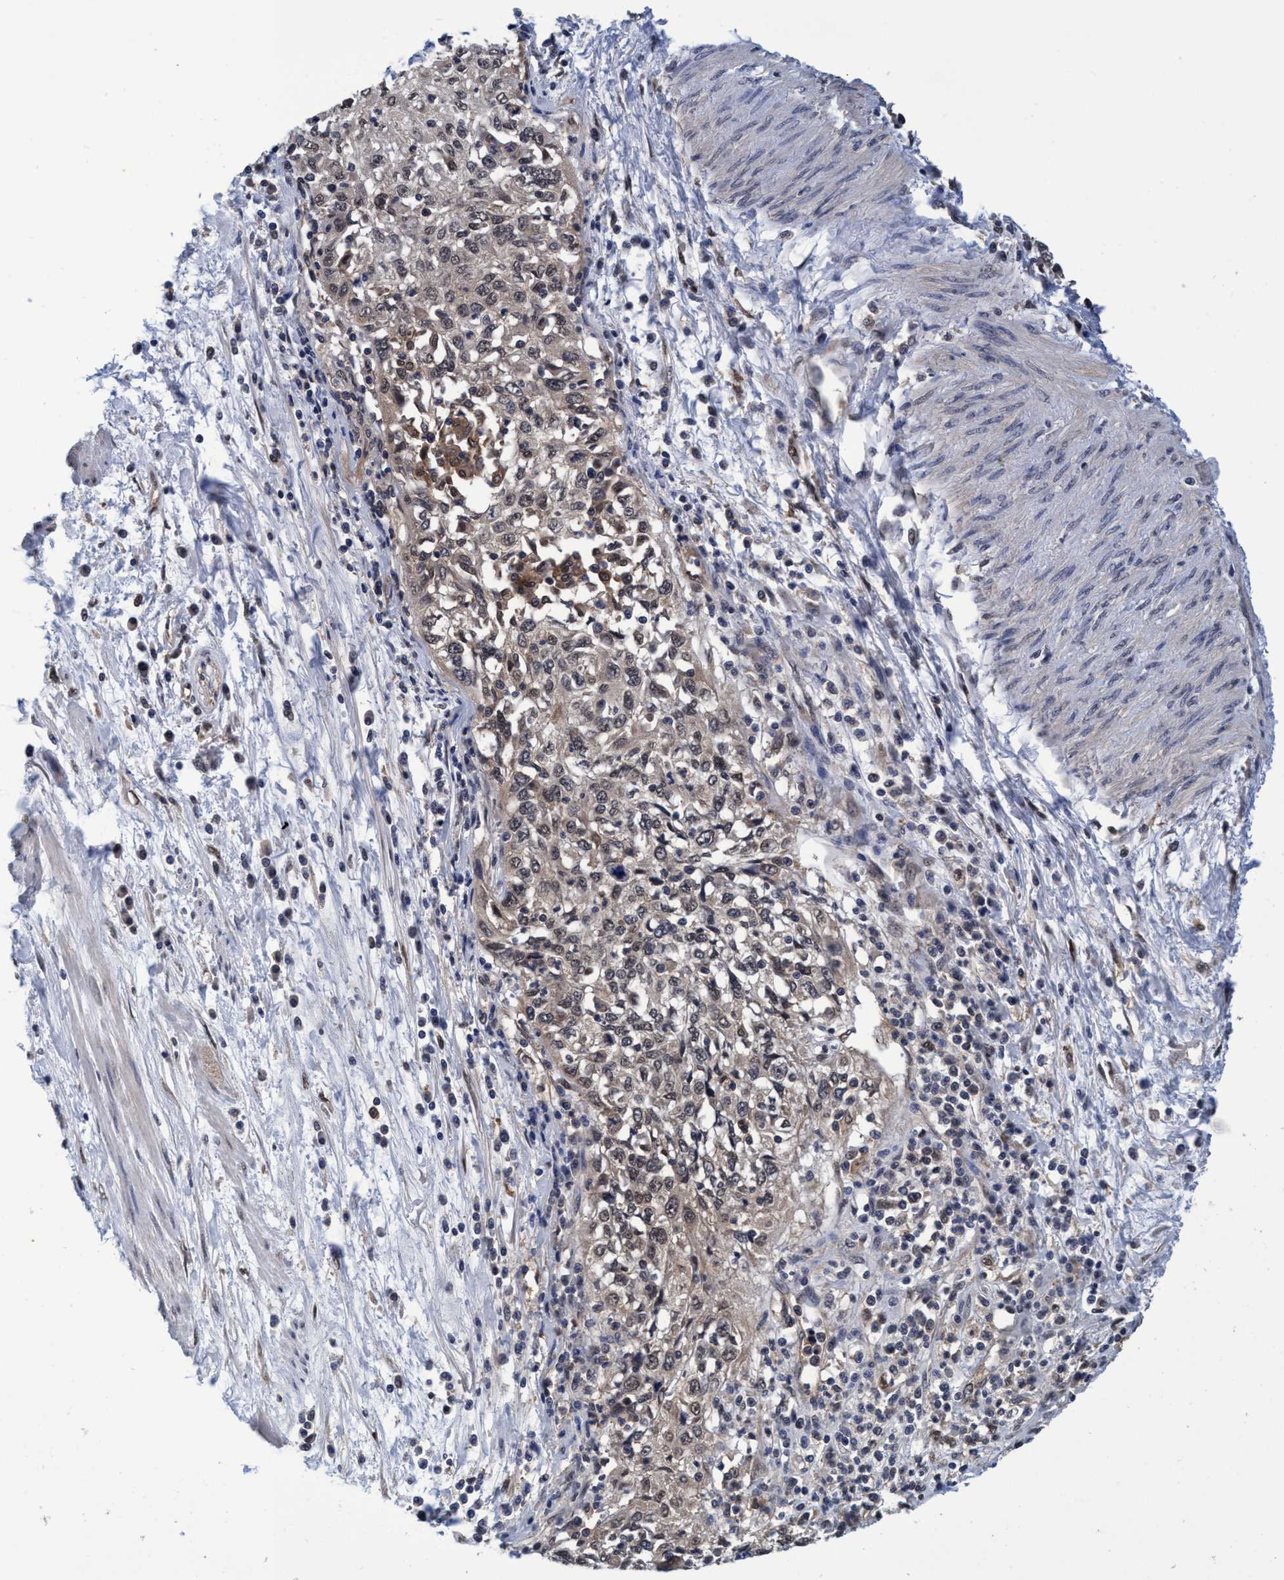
{"staining": {"intensity": "weak", "quantity": "25%-75%", "location": "cytoplasmic/membranous"}, "tissue": "cervical cancer", "cell_type": "Tumor cells", "image_type": "cancer", "snomed": [{"axis": "morphology", "description": "Squamous cell carcinoma, NOS"}, {"axis": "topography", "description": "Cervix"}], "caption": "Immunohistochemistry (IHC) (DAB) staining of human cervical cancer (squamous cell carcinoma) demonstrates weak cytoplasmic/membranous protein positivity in about 25%-75% of tumor cells.", "gene": "PSMD12", "patient": {"sex": "female", "age": 57}}